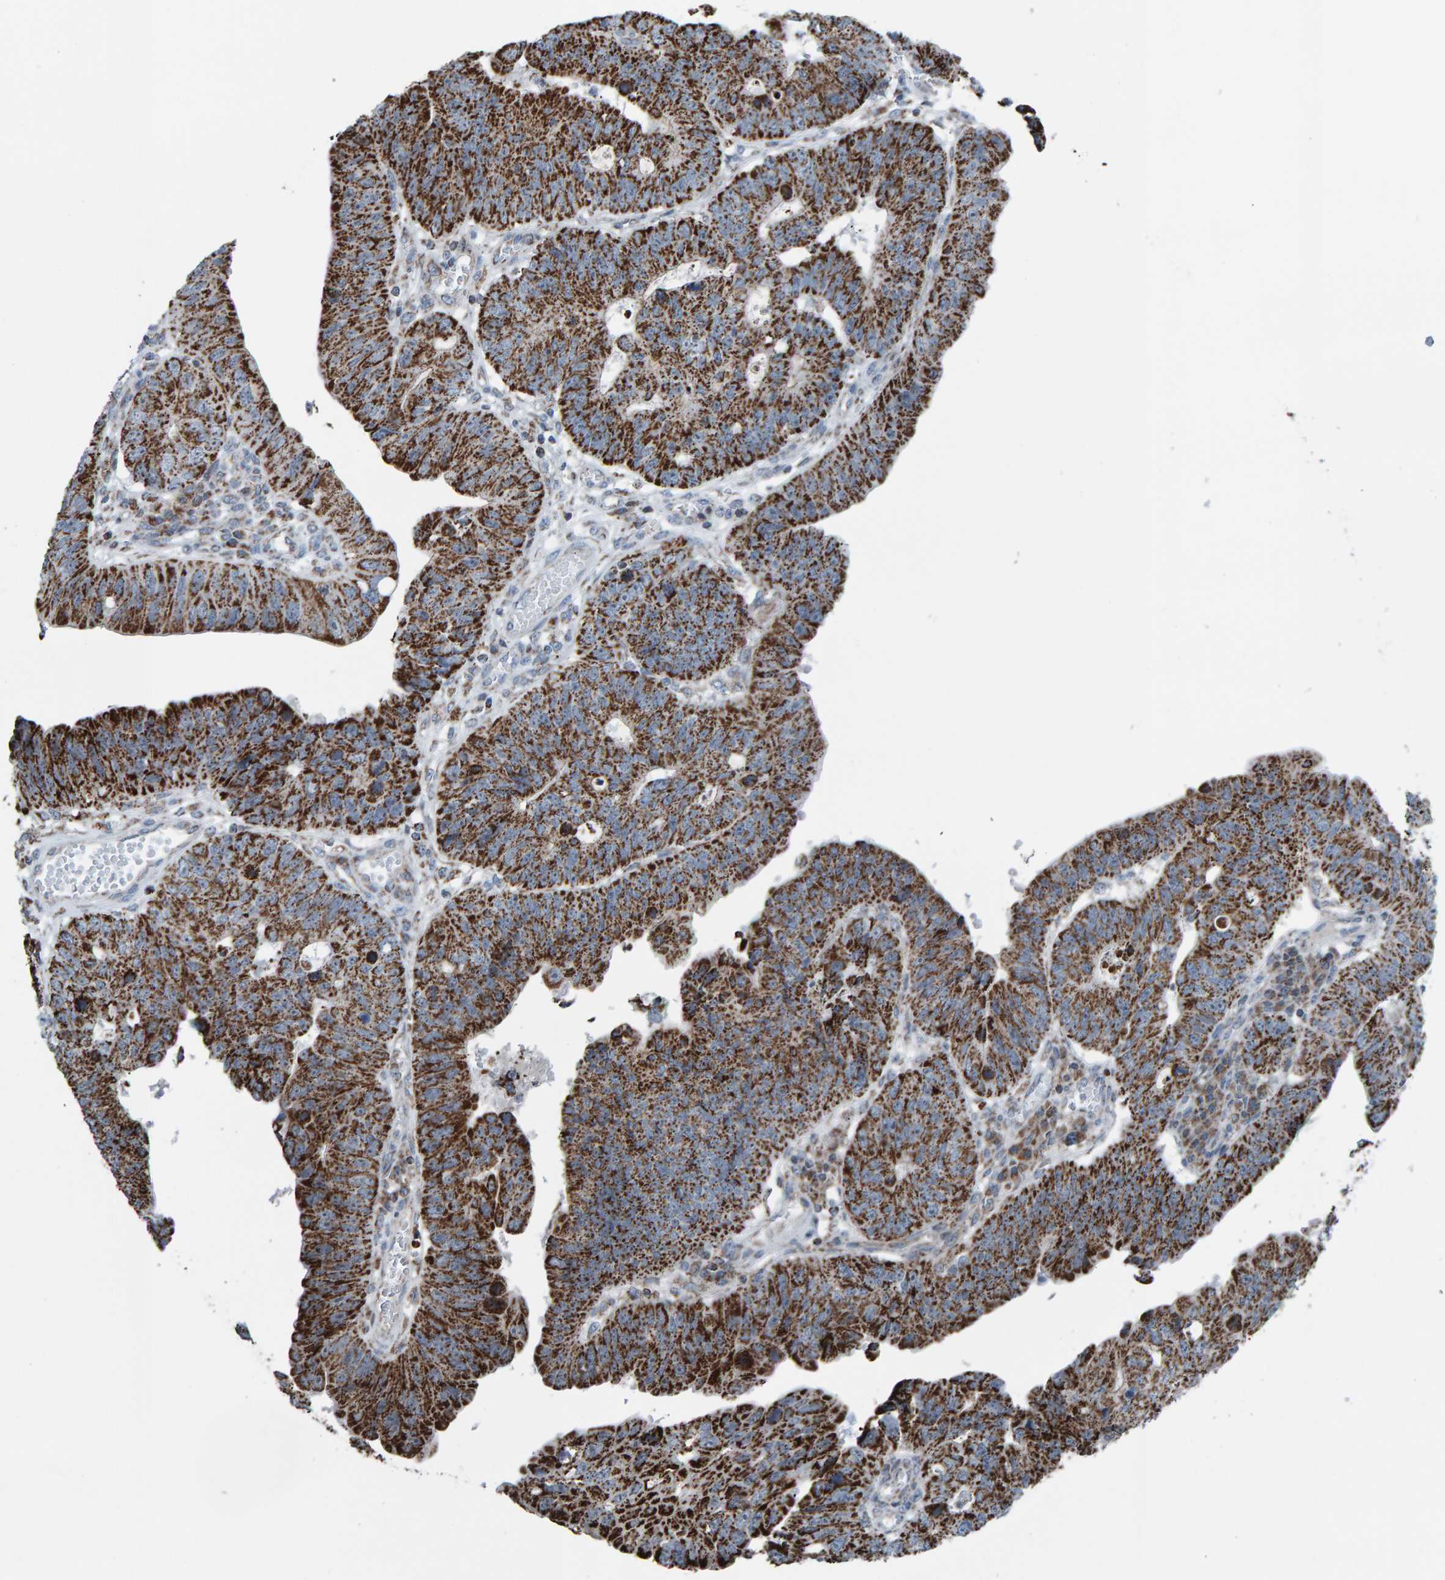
{"staining": {"intensity": "strong", "quantity": ">75%", "location": "cytoplasmic/membranous"}, "tissue": "stomach cancer", "cell_type": "Tumor cells", "image_type": "cancer", "snomed": [{"axis": "morphology", "description": "Adenocarcinoma, NOS"}, {"axis": "topography", "description": "Stomach"}], "caption": "There is high levels of strong cytoplasmic/membranous staining in tumor cells of adenocarcinoma (stomach), as demonstrated by immunohistochemical staining (brown color).", "gene": "ZNF48", "patient": {"sex": "male", "age": 59}}